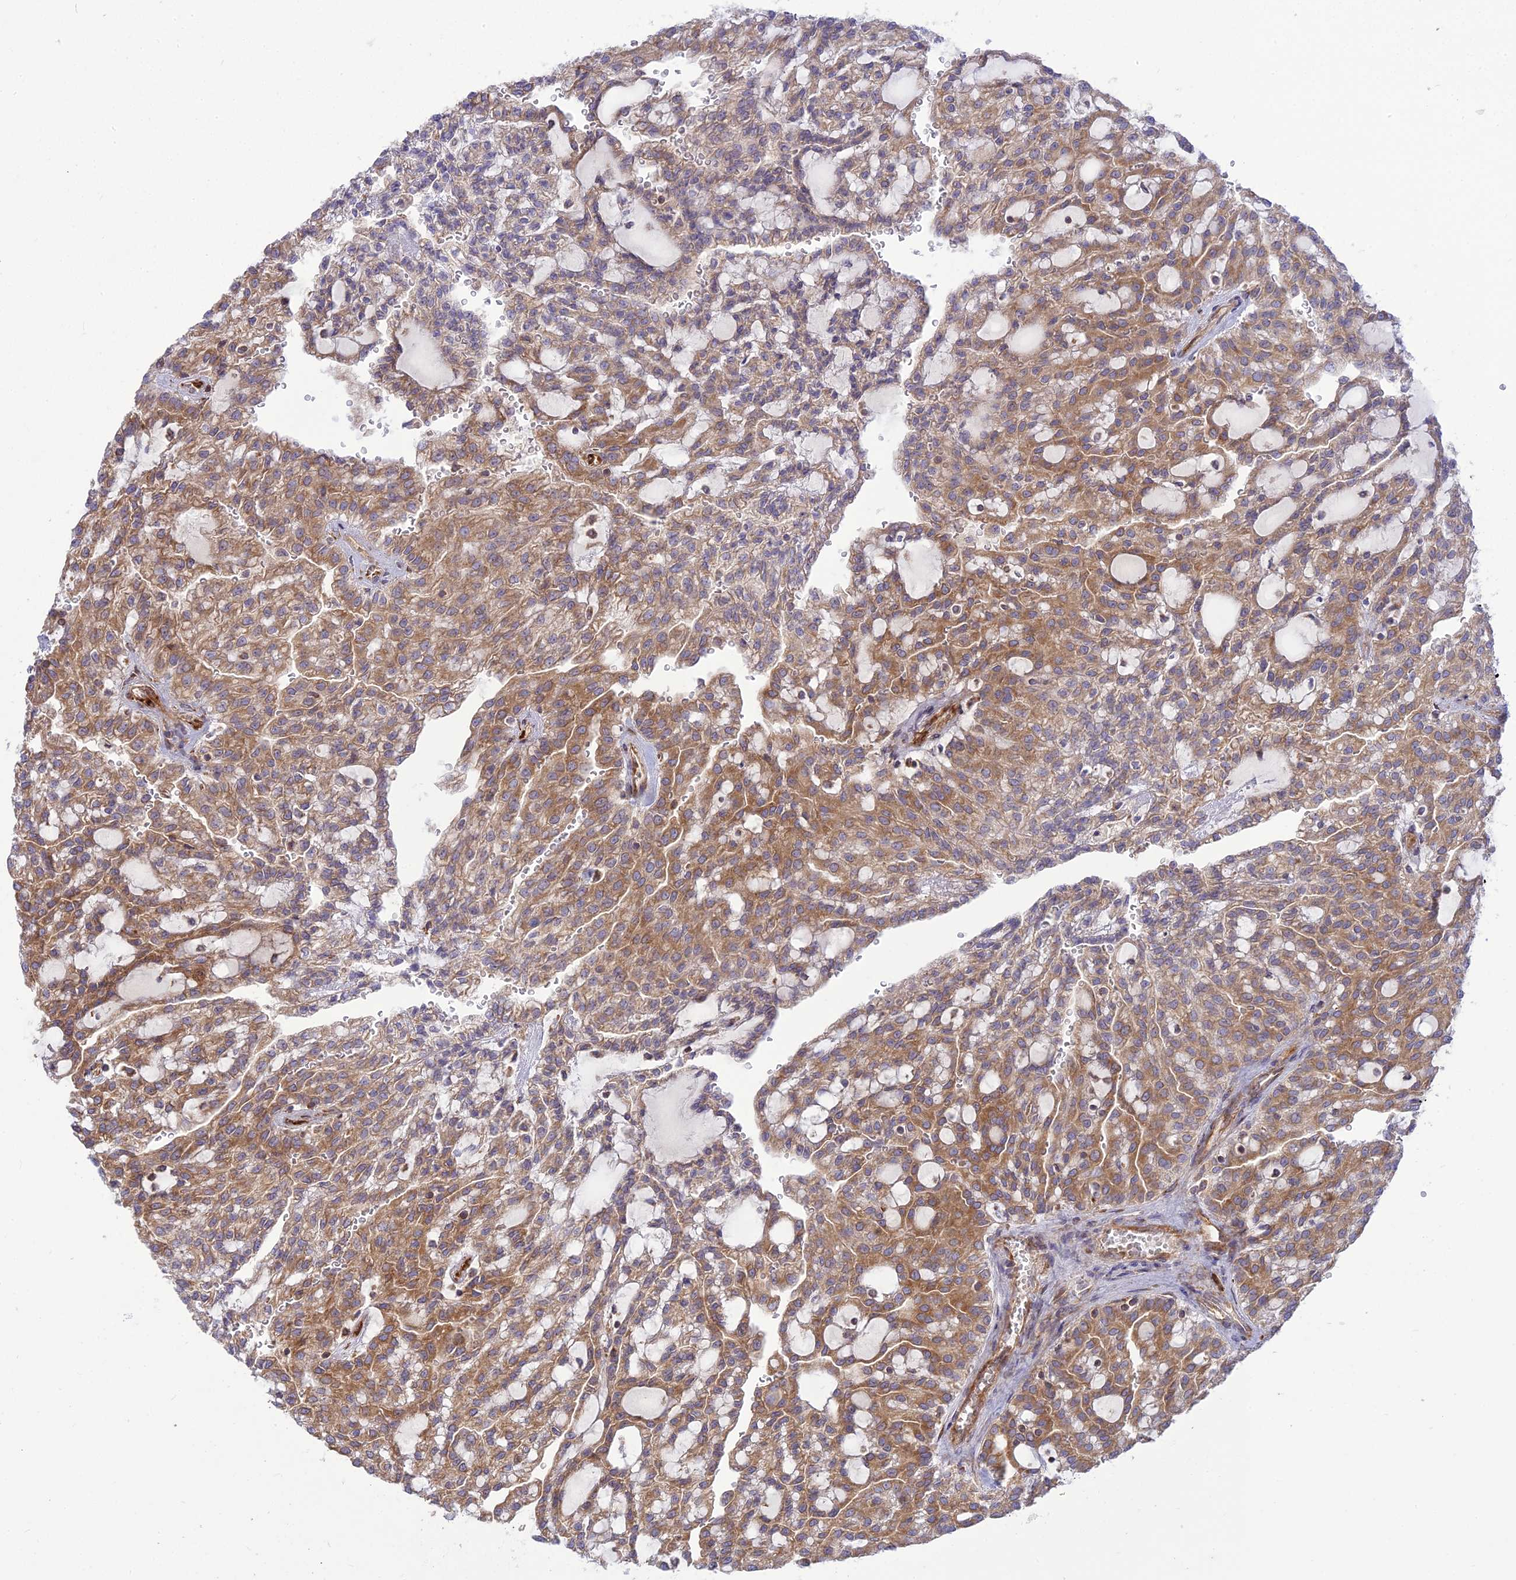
{"staining": {"intensity": "moderate", "quantity": ">75%", "location": "cytoplasmic/membranous"}, "tissue": "renal cancer", "cell_type": "Tumor cells", "image_type": "cancer", "snomed": [{"axis": "morphology", "description": "Adenocarcinoma, NOS"}, {"axis": "topography", "description": "Kidney"}], "caption": "Adenocarcinoma (renal) tissue displays moderate cytoplasmic/membranous expression in about >75% of tumor cells, visualized by immunohistochemistry.", "gene": "PIMREG", "patient": {"sex": "male", "age": 63}}